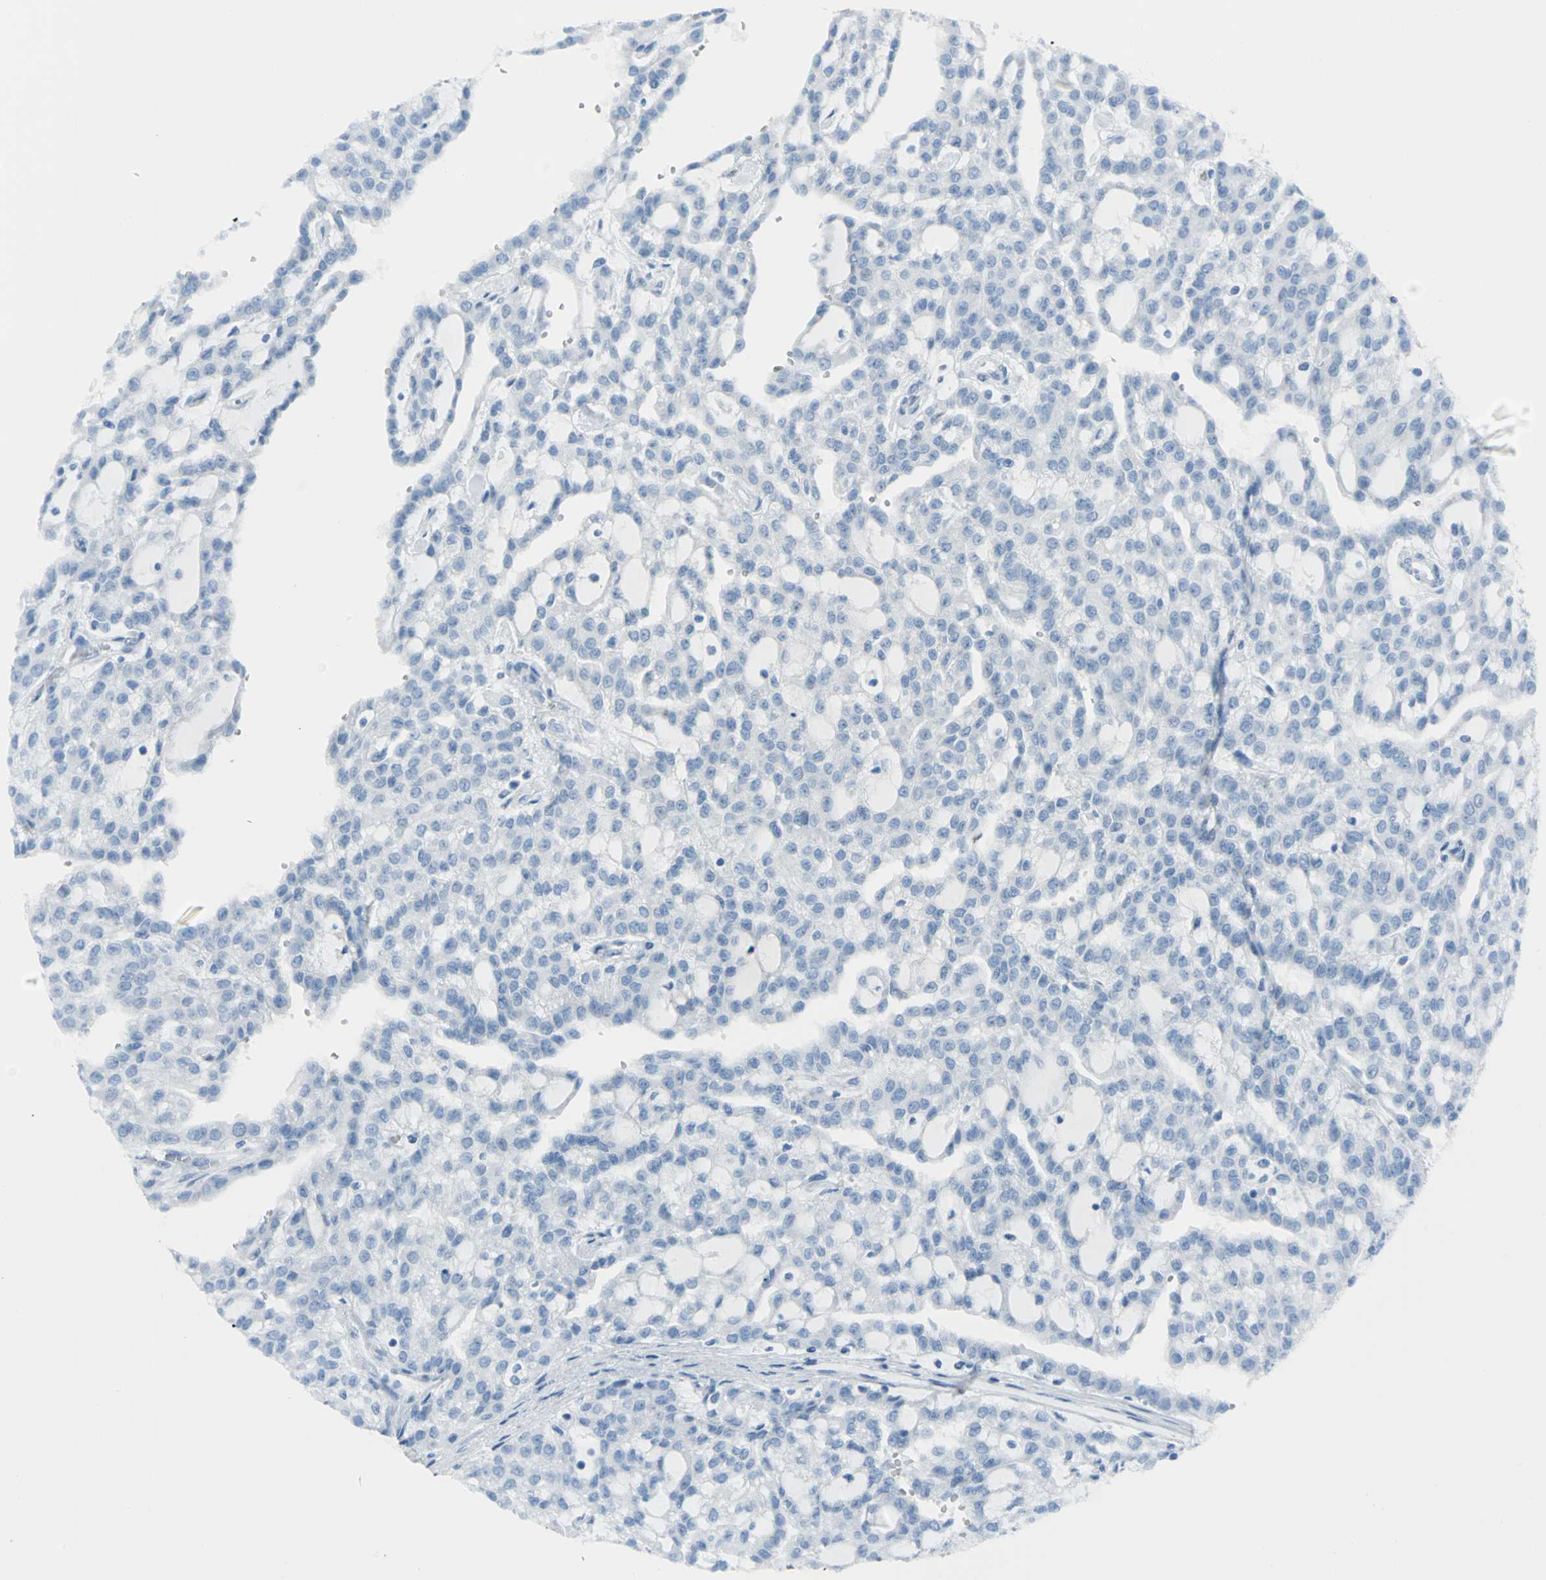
{"staining": {"intensity": "negative", "quantity": "none", "location": "none"}, "tissue": "renal cancer", "cell_type": "Tumor cells", "image_type": "cancer", "snomed": [{"axis": "morphology", "description": "Adenocarcinoma, NOS"}, {"axis": "topography", "description": "Kidney"}], "caption": "Immunohistochemistry (IHC) image of neoplastic tissue: renal cancer stained with DAB (3,3'-diaminobenzidine) exhibits no significant protein staining in tumor cells.", "gene": "MCM3", "patient": {"sex": "male", "age": 63}}